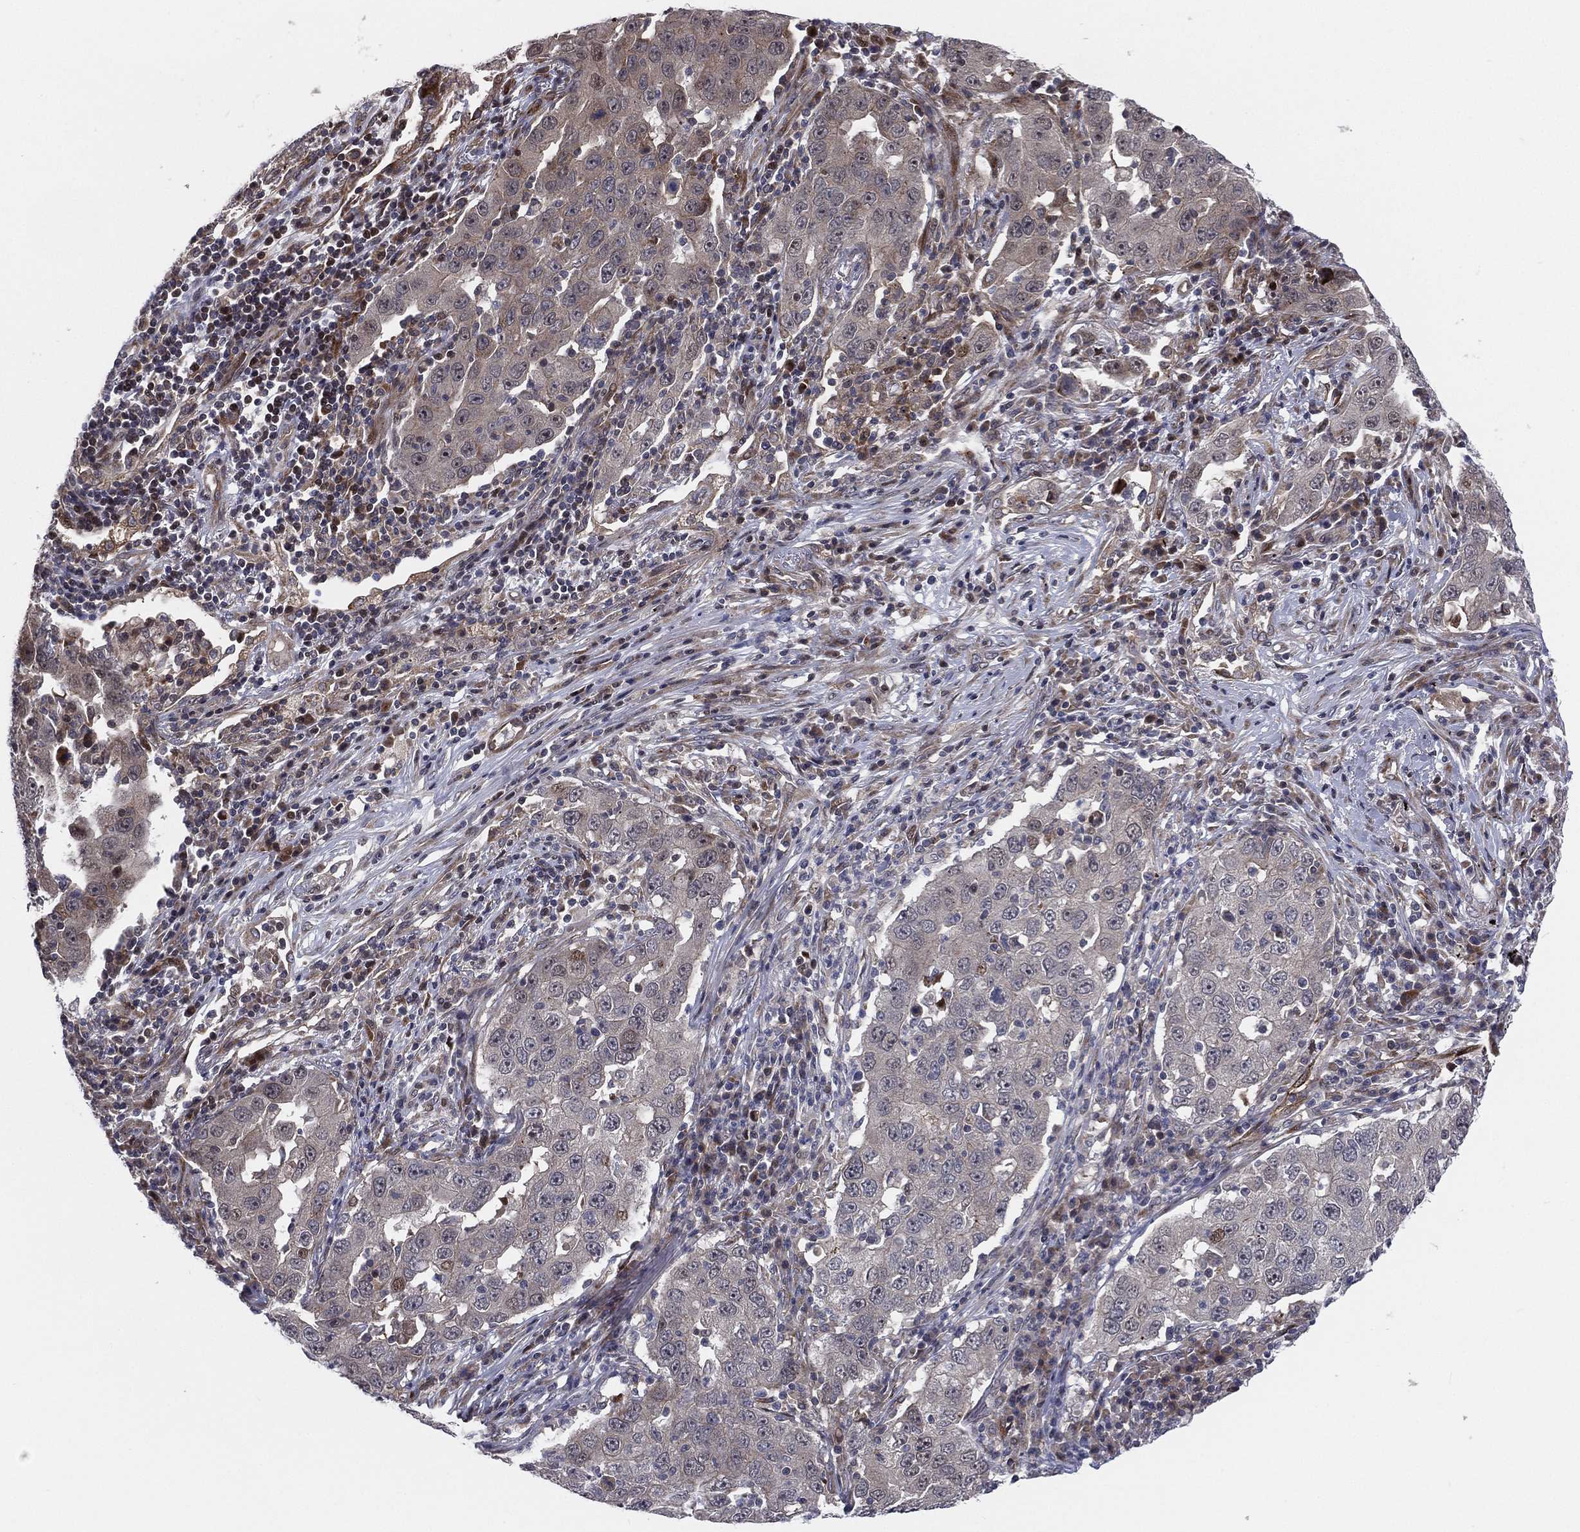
{"staining": {"intensity": "weak", "quantity": "25%-75%", "location": "cytoplasmic/membranous"}, "tissue": "lung cancer", "cell_type": "Tumor cells", "image_type": "cancer", "snomed": [{"axis": "morphology", "description": "Adenocarcinoma, NOS"}, {"axis": "topography", "description": "Lung"}], "caption": "This is an image of IHC staining of lung adenocarcinoma, which shows weak expression in the cytoplasmic/membranous of tumor cells.", "gene": "UTP14A", "patient": {"sex": "male", "age": 73}}